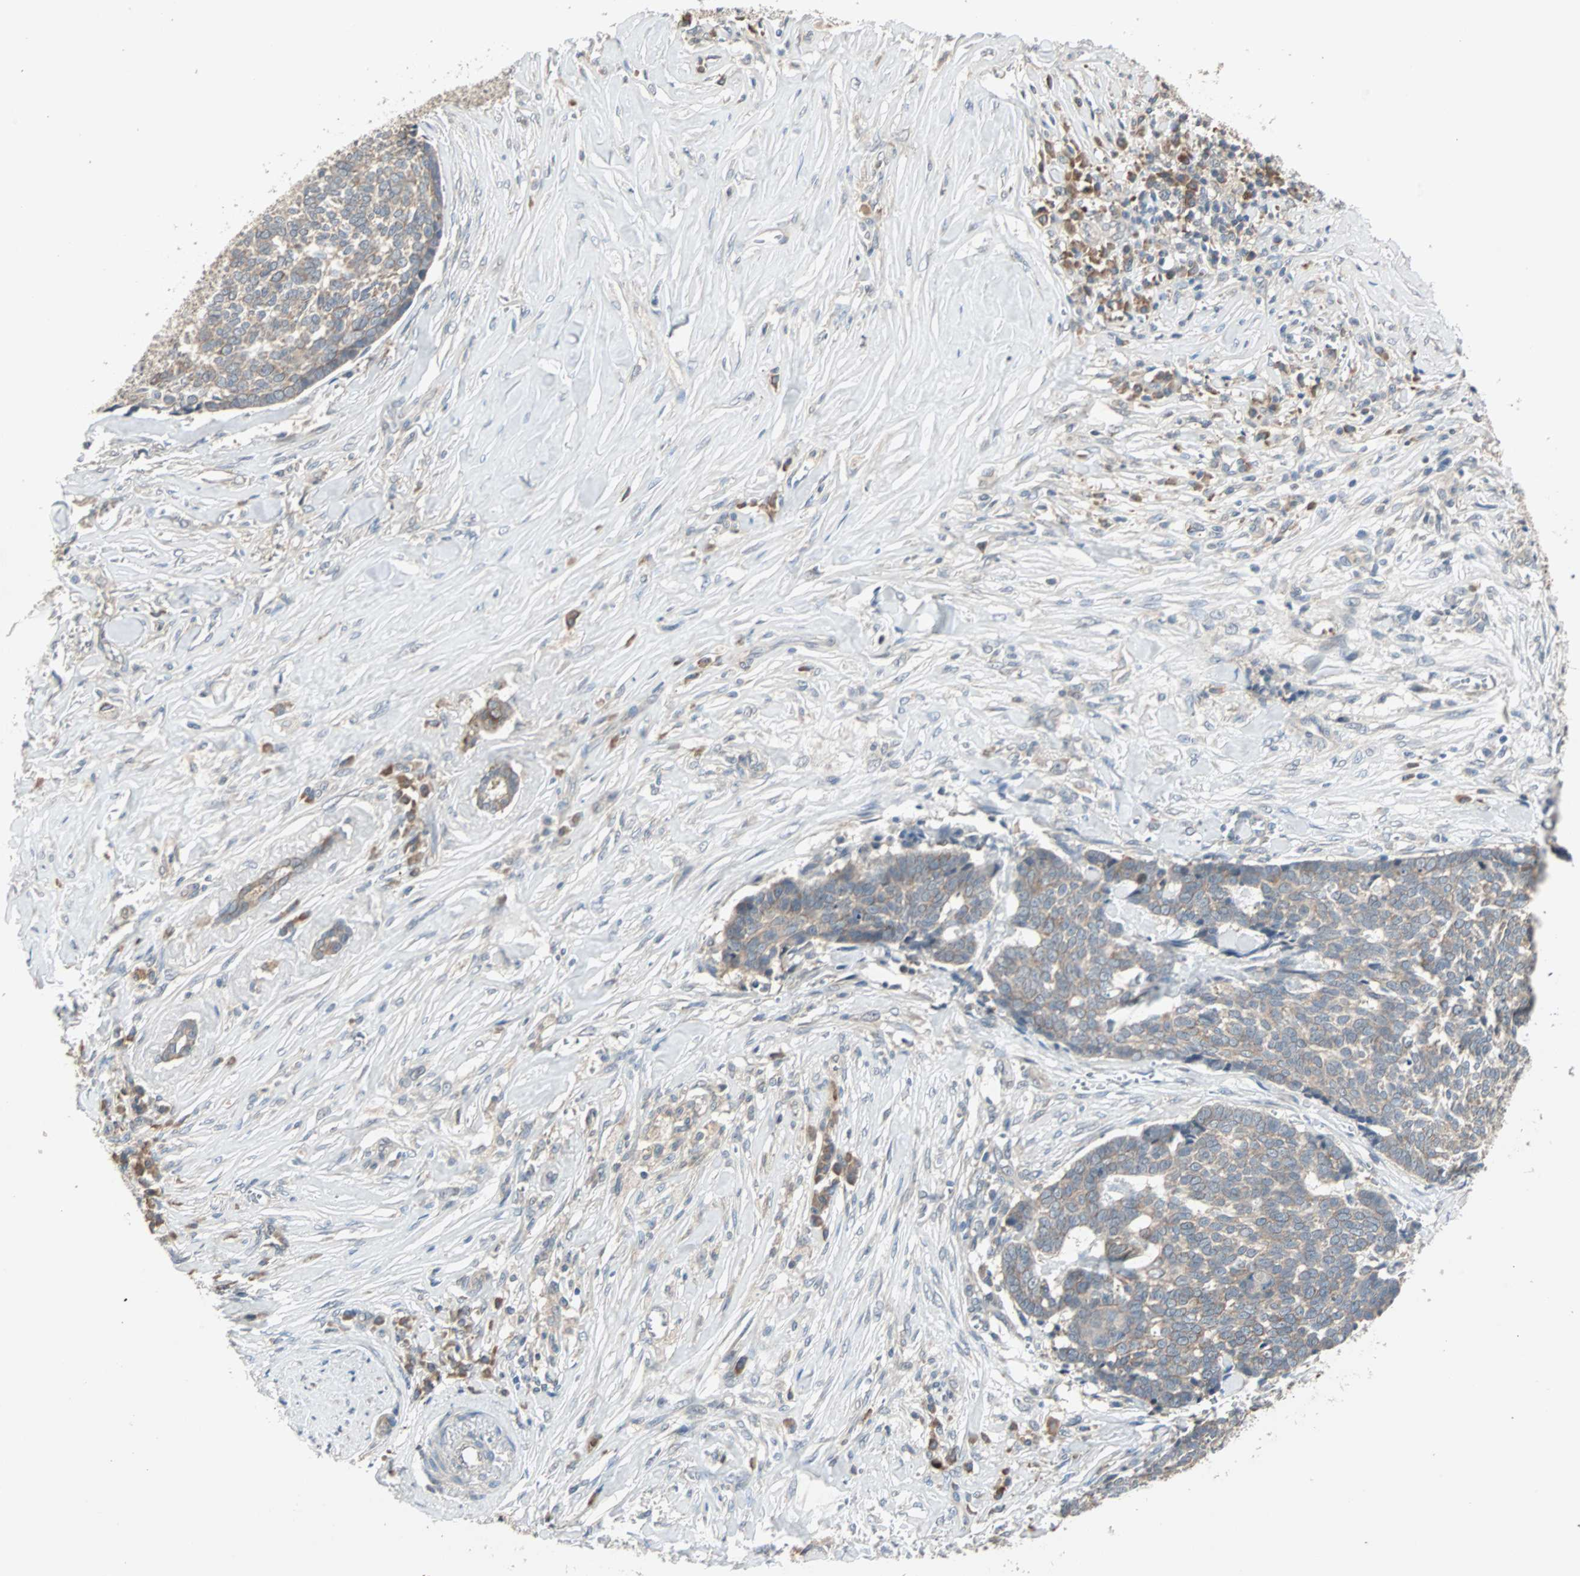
{"staining": {"intensity": "moderate", "quantity": ">75%", "location": "cytoplasmic/membranous"}, "tissue": "skin cancer", "cell_type": "Tumor cells", "image_type": "cancer", "snomed": [{"axis": "morphology", "description": "Basal cell carcinoma"}, {"axis": "topography", "description": "Skin"}], "caption": "IHC photomicrograph of neoplastic tissue: human basal cell carcinoma (skin) stained using immunohistochemistry (IHC) reveals medium levels of moderate protein expression localized specifically in the cytoplasmic/membranous of tumor cells, appearing as a cytoplasmic/membranous brown color.", "gene": "TTF2", "patient": {"sex": "male", "age": 84}}